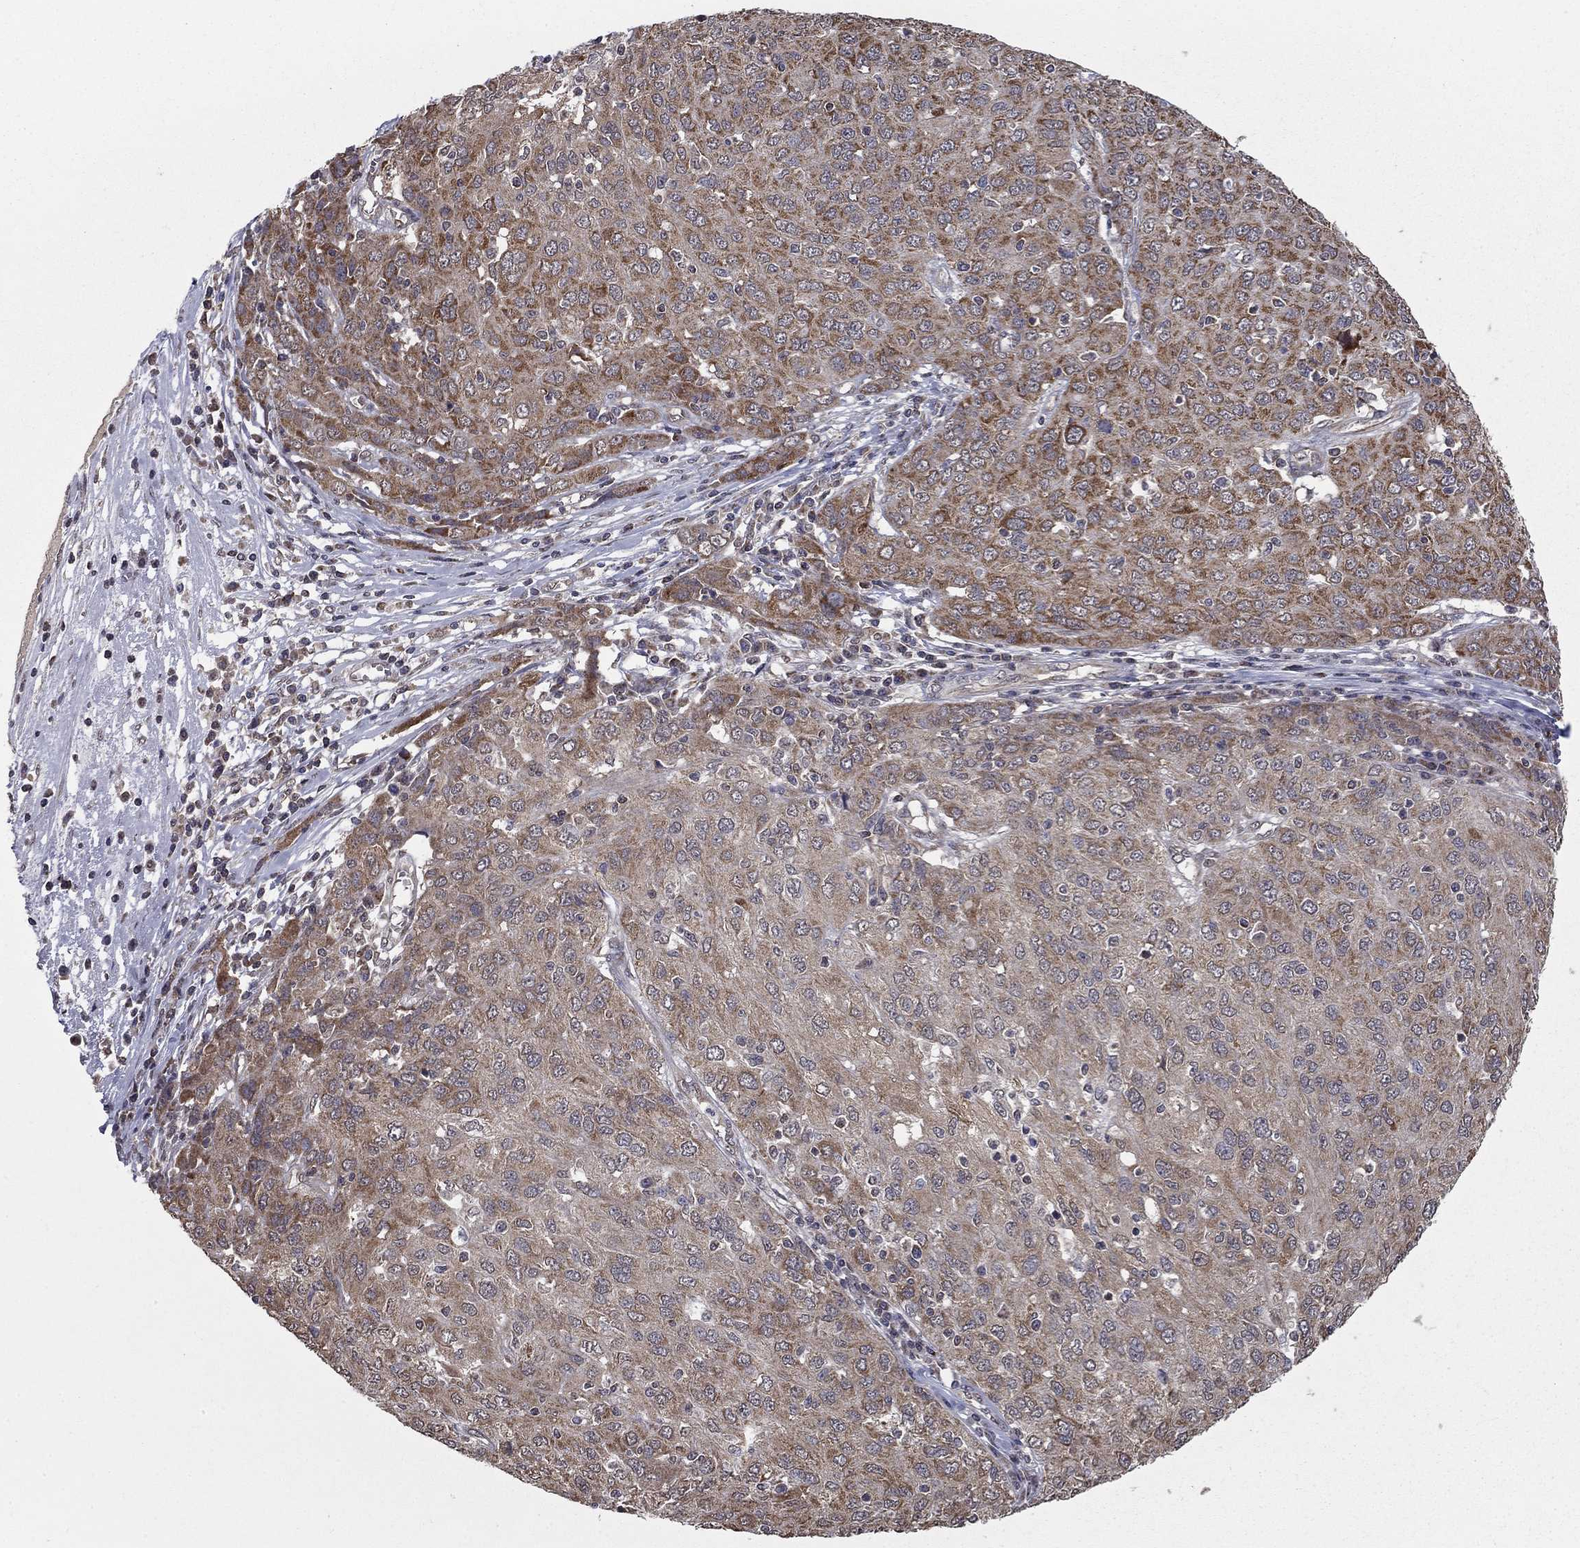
{"staining": {"intensity": "moderate", "quantity": "25%-75%", "location": "cytoplasmic/membranous"}, "tissue": "ovarian cancer", "cell_type": "Tumor cells", "image_type": "cancer", "snomed": [{"axis": "morphology", "description": "Carcinoma, endometroid"}, {"axis": "topography", "description": "Ovary"}], "caption": "Ovarian endometroid carcinoma tissue demonstrates moderate cytoplasmic/membranous staining in about 25%-75% of tumor cells, visualized by immunohistochemistry.", "gene": "SLC2A13", "patient": {"sex": "female", "age": 50}}